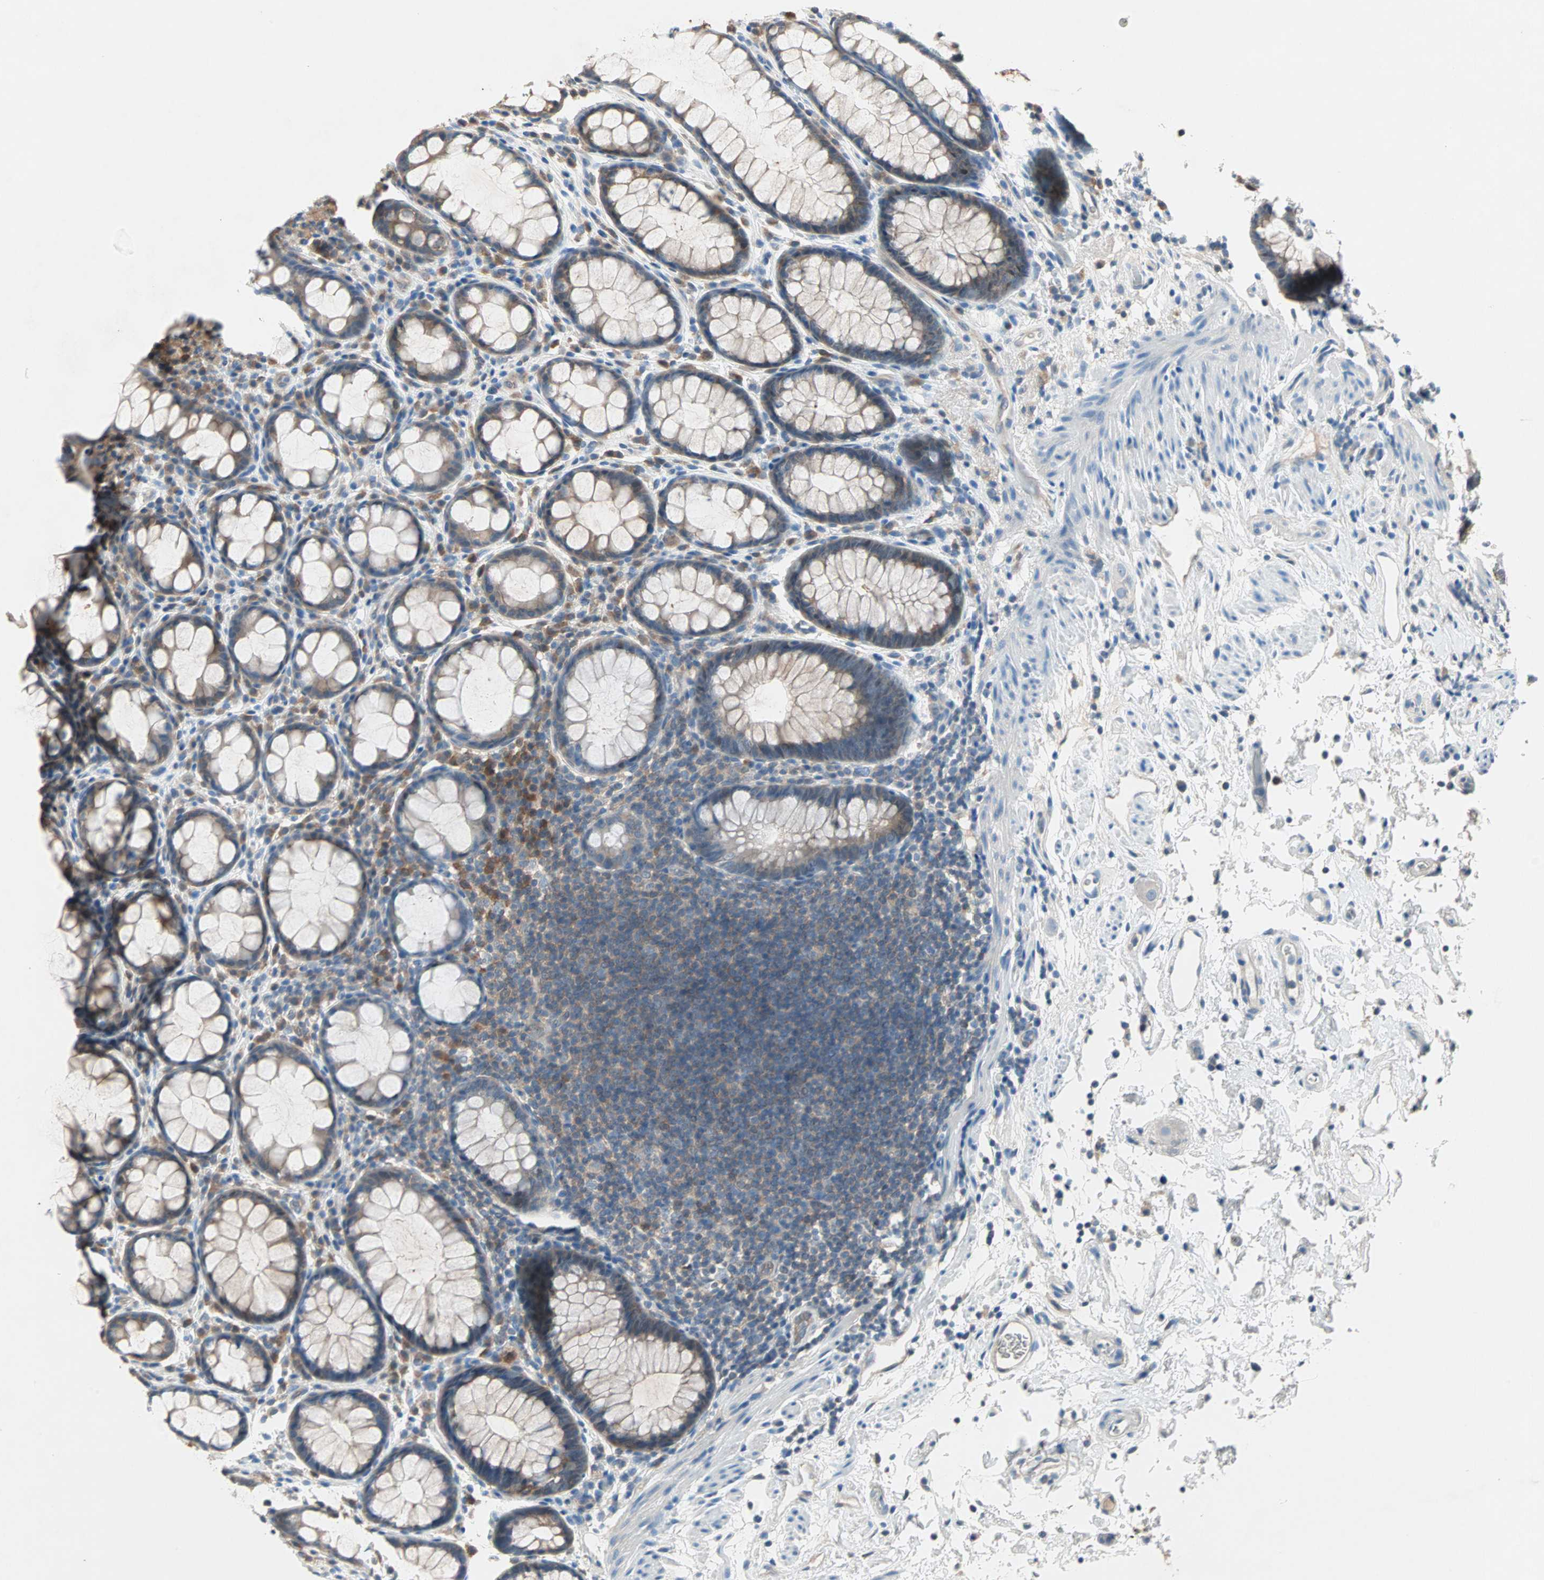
{"staining": {"intensity": "weak", "quantity": ">75%", "location": "cytoplasmic/membranous"}, "tissue": "rectum", "cell_type": "Glandular cells", "image_type": "normal", "snomed": [{"axis": "morphology", "description": "Normal tissue, NOS"}, {"axis": "topography", "description": "Rectum"}], "caption": "Immunohistochemistry (IHC) (DAB) staining of normal human rectum reveals weak cytoplasmic/membranous protein staining in about >75% of glandular cells.", "gene": "MPI", "patient": {"sex": "male", "age": 92}}